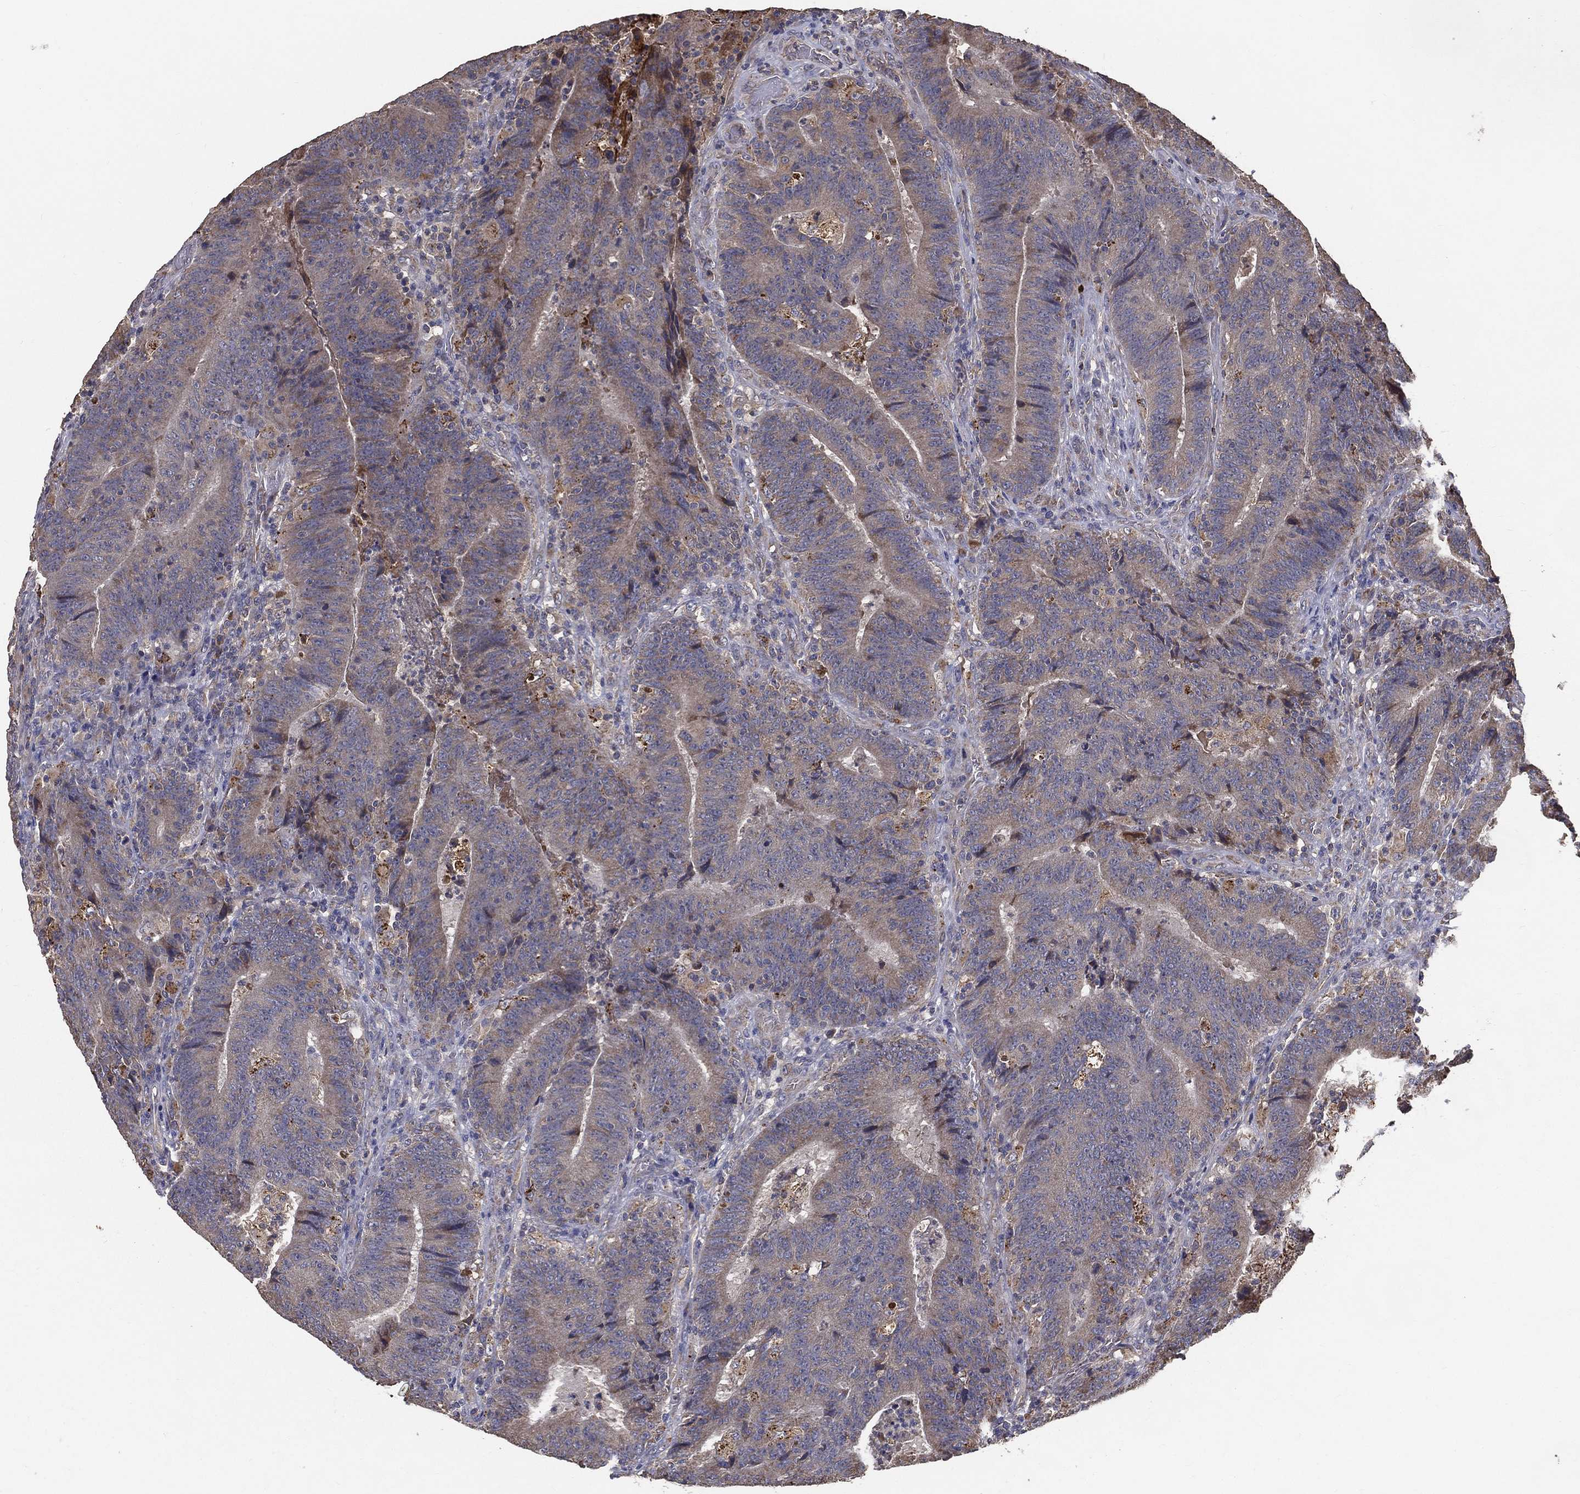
{"staining": {"intensity": "negative", "quantity": "none", "location": "none"}, "tissue": "colorectal cancer", "cell_type": "Tumor cells", "image_type": "cancer", "snomed": [{"axis": "morphology", "description": "Adenocarcinoma, NOS"}, {"axis": "topography", "description": "Colon"}], "caption": "Human adenocarcinoma (colorectal) stained for a protein using immunohistochemistry exhibits no expression in tumor cells.", "gene": "MT-ND1", "patient": {"sex": "female", "age": 75}}